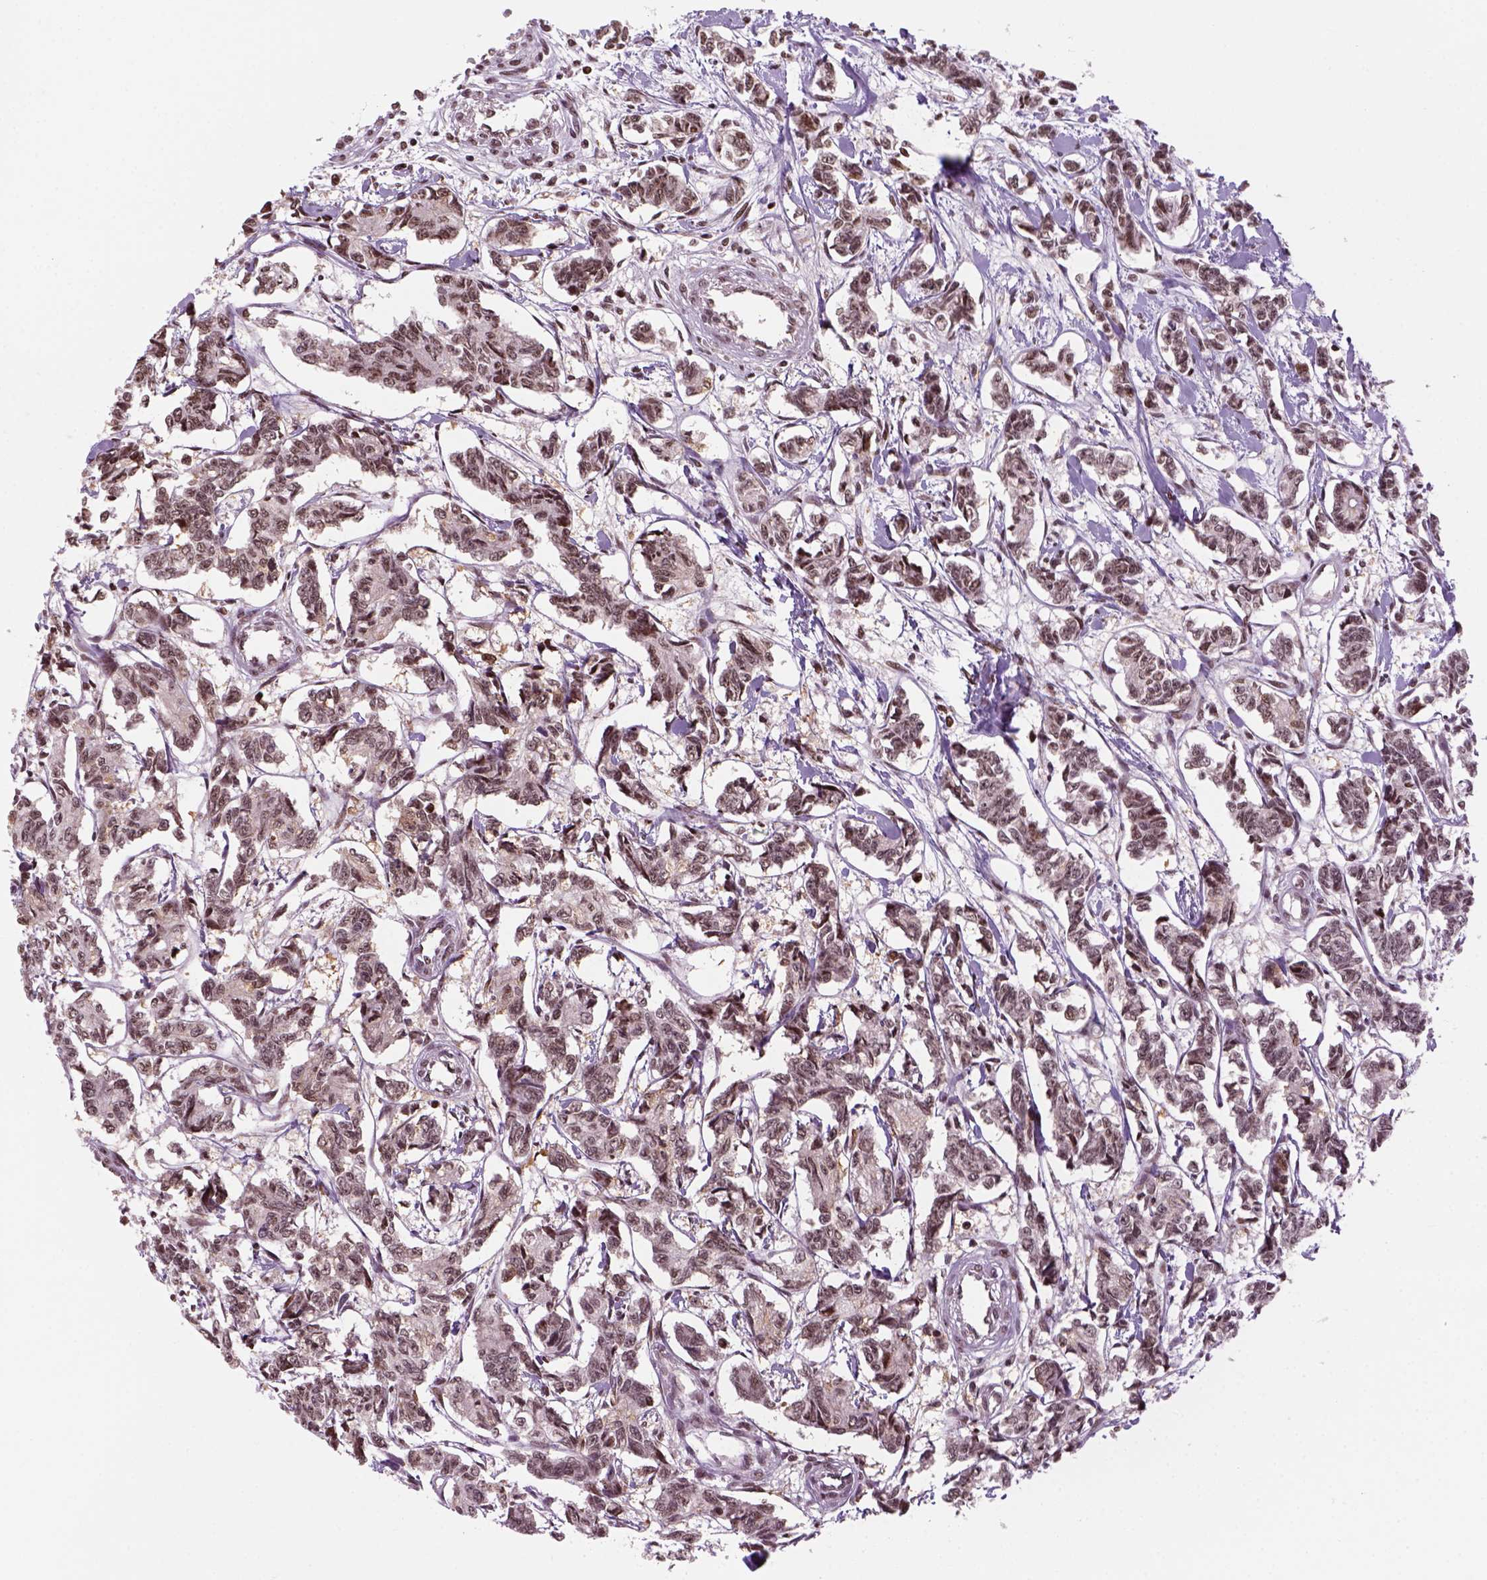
{"staining": {"intensity": "moderate", "quantity": ">75%", "location": "nuclear"}, "tissue": "carcinoid", "cell_type": "Tumor cells", "image_type": "cancer", "snomed": [{"axis": "morphology", "description": "Carcinoid, malignant, NOS"}, {"axis": "topography", "description": "Kidney"}], "caption": "Carcinoid stained with a protein marker displays moderate staining in tumor cells.", "gene": "GOT1", "patient": {"sex": "female", "age": 41}}